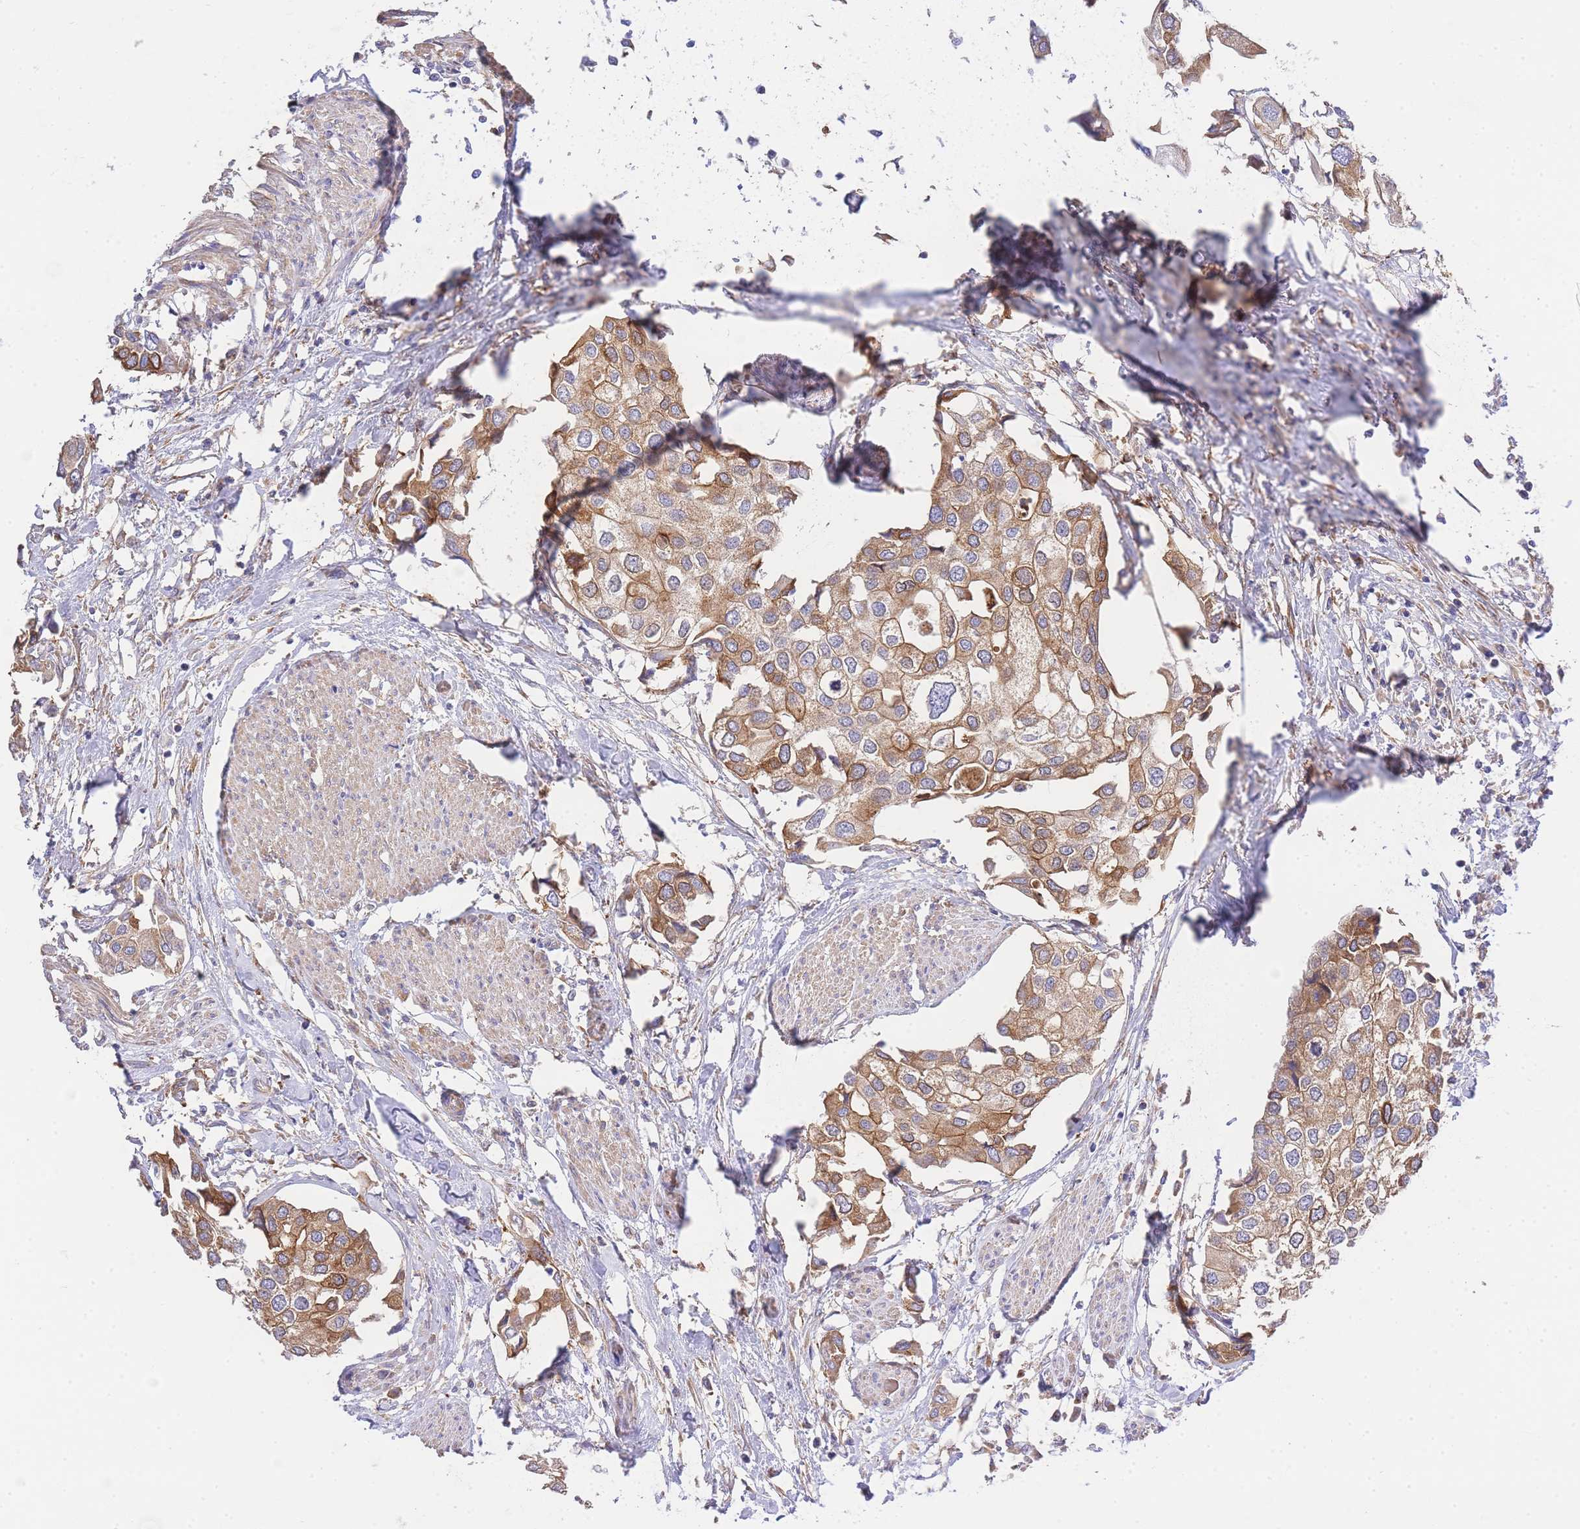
{"staining": {"intensity": "moderate", "quantity": ">75%", "location": "cytoplasmic/membranous"}, "tissue": "urothelial cancer", "cell_type": "Tumor cells", "image_type": "cancer", "snomed": [{"axis": "morphology", "description": "Urothelial carcinoma, High grade"}, {"axis": "topography", "description": "Urinary bladder"}], "caption": "The photomicrograph exhibits staining of urothelial cancer, revealing moderate cytoplasmic/membranous protein positivity (brown color) within tumor cells.", "gene": "INSYN2B", "patient": {"sex": "male", "age": 64}}